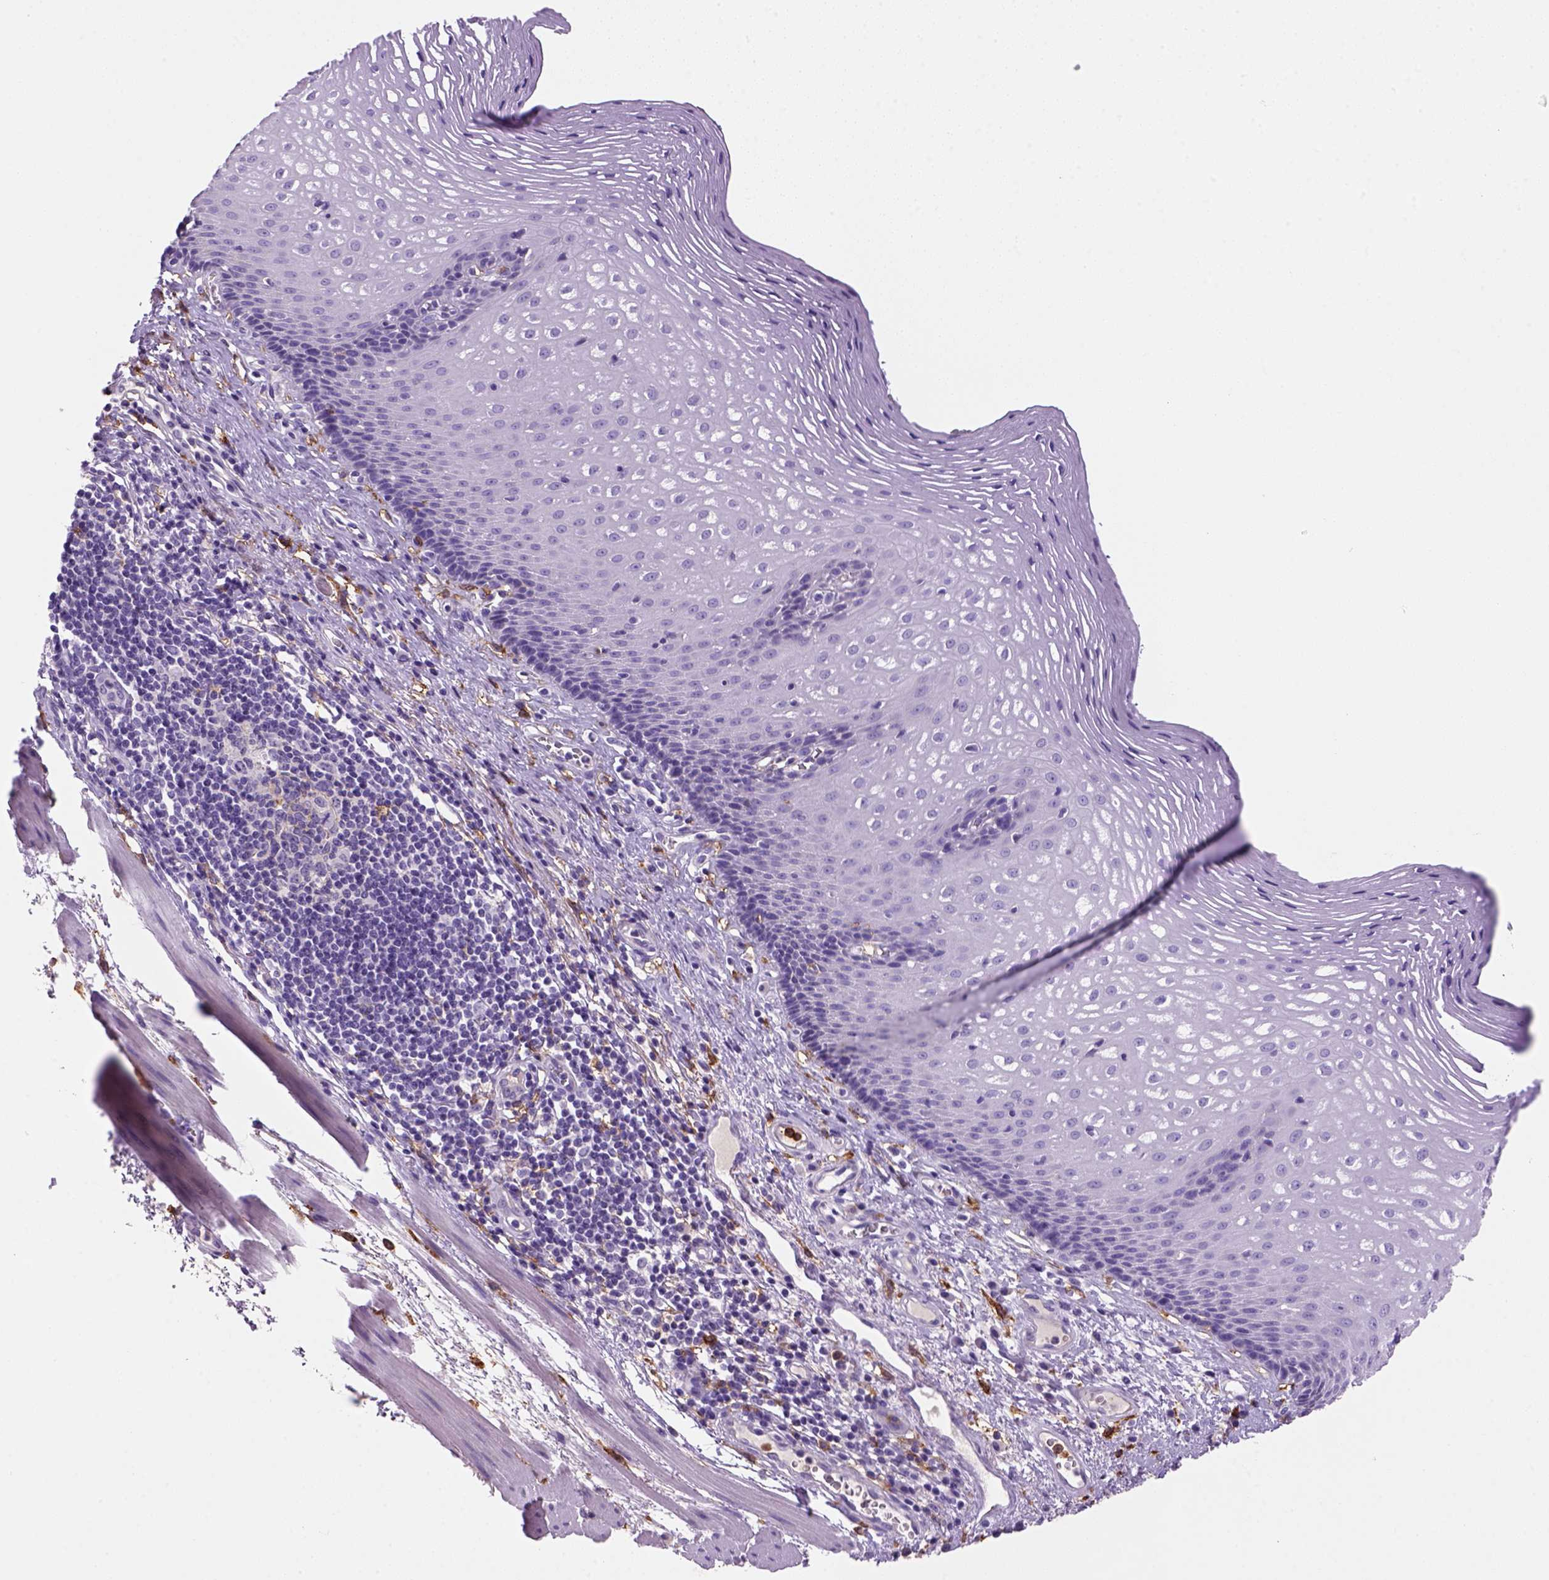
{"staining": {"intensity": "negative", "quantity": "none", "location": "none"}, "tissue": "esophagus", "cell_type": "Squamous epithelial cells", "image_type": "normal", "snomed": [{"axis": "morphology", "description": "Normal tissue, NOS"}, {"axis": "topography", "description": "Esophagus"}], "caption": "IHC image of normal esophagus: esophagus stained with DAB (3,3'-diaminobenzidine) displays no significant protein expression in squamous epithelial cells.", "gene": "CD14", "patient": {"sex": "male", "age": 76}}